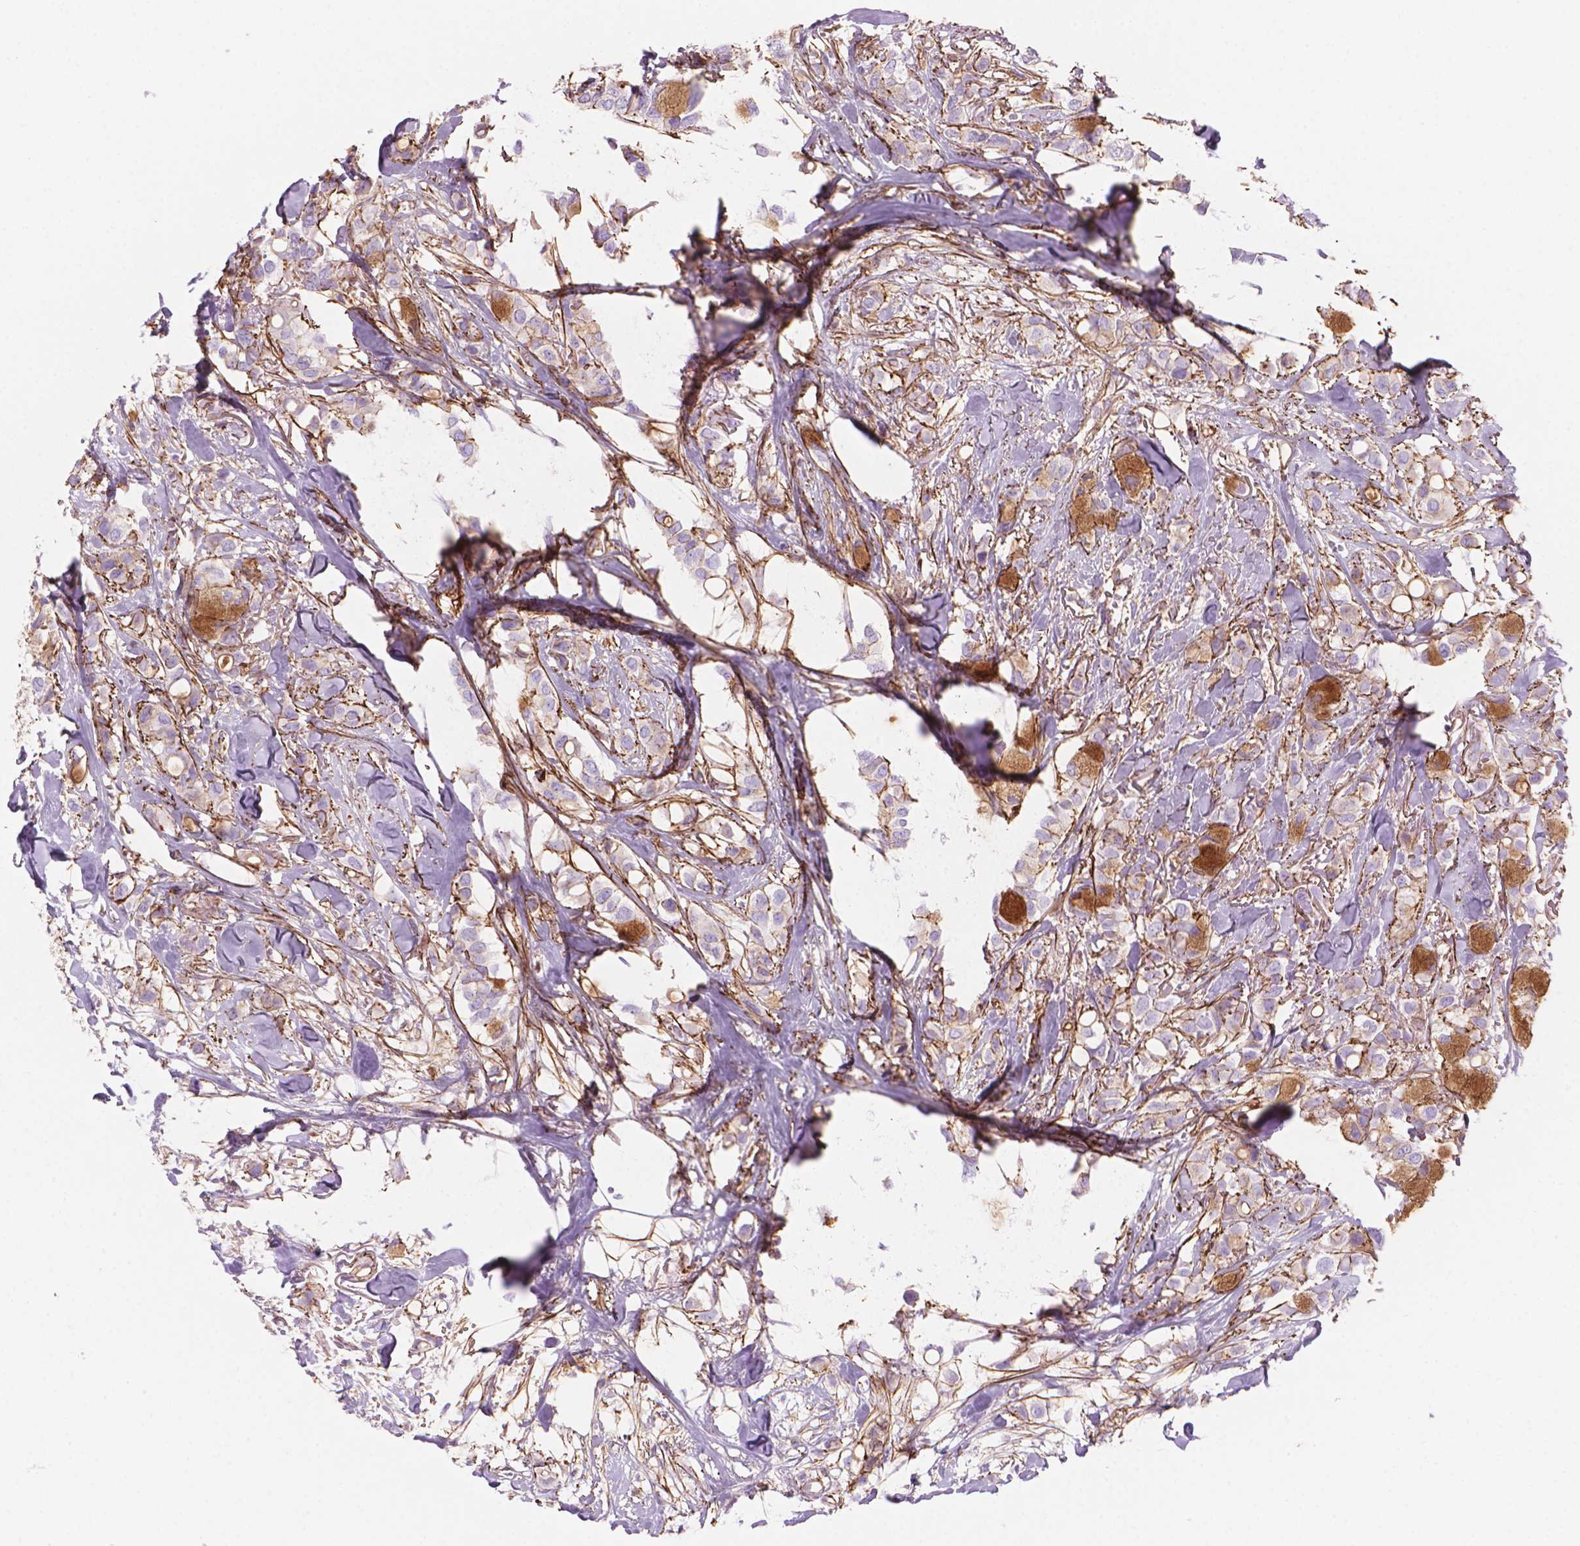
{"staining": {"intensity": "negative", "quantity": "none", "location": "none"}, "tissue": "breast cancer", "cell_type": "Tumor cells", "image_type": "cancer", "snomed": [{"axis": "morphology", "description": "Duct carcinoma"}, {"axis": "topography", "description": "Breast"}], "caption": "DAB (3,3'-diaminobenzidine) immunohistochemical staining of breast cancer shows no significant expression in tumor cells. (DAB (3,3'-diaminobenzidine) immunohistochemistry (IHC) with hematoxylin counter stain).", "gene": "PATJ", "patient": {"sex": "female", "age": 85}}